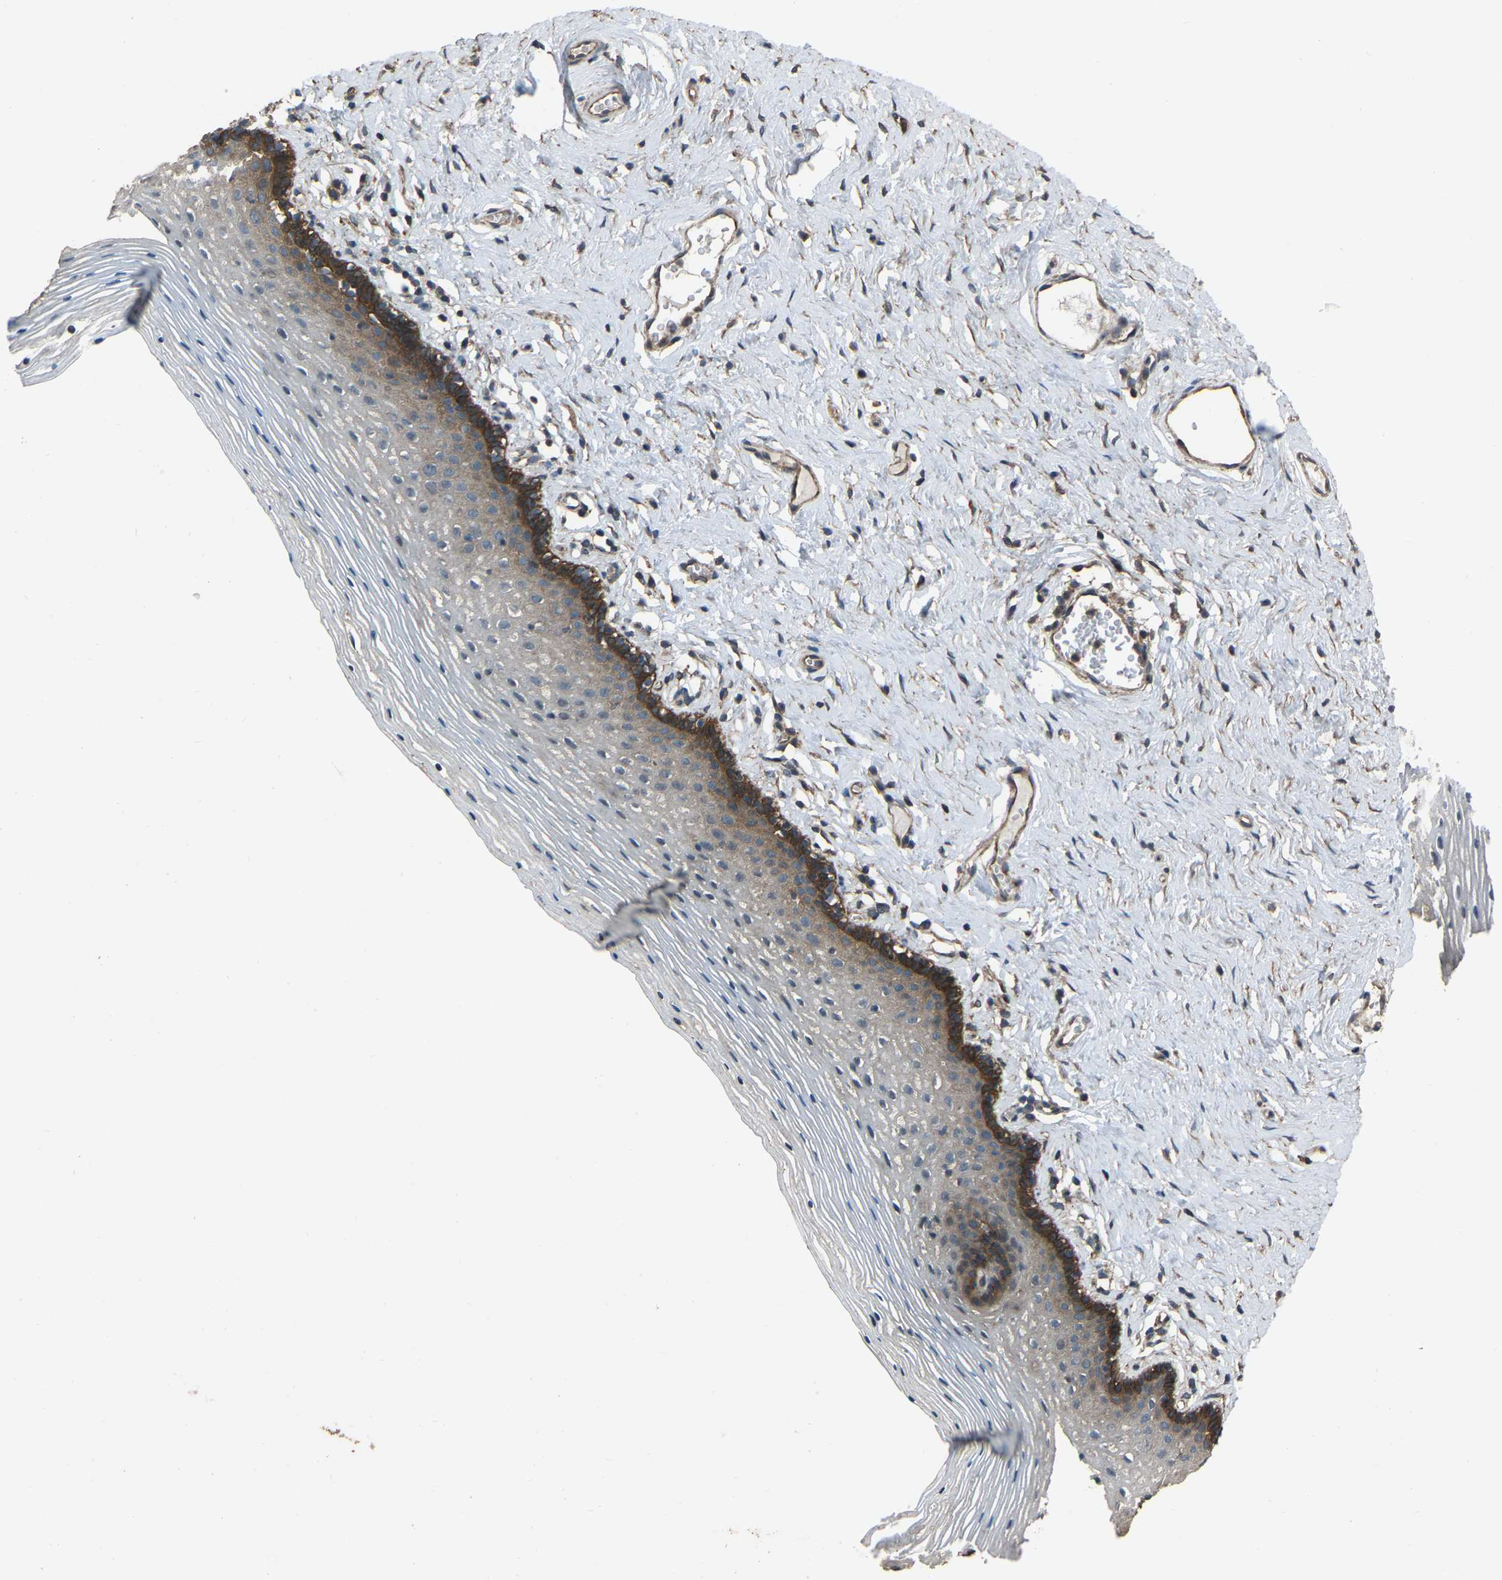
{"staining": {"intensity": "moderate", "quantity": "<25%", "location": "cytoplasmic/membranous"}, "tissue": "vagina", "cell_type": "Squamous epithelial cells", "image_type": "normal", "snomed": [{"axis": "morphology", "description": "Normal tissue, NOS"}, {"axis": "topography", "description": "Vagina"}], "caption": "Immunohistochemical staining of normal human vagina displays low levels of moderate cytoplasmic/membranous staining in about <25% of squamous epithelial cells. The staining was performed using DAB, with brown indicating positive protein expression. Nuclei are stained blue with hematoxylin.", "gene": "SLC4A2", "patient": {"sex": "female", "age": 32}}